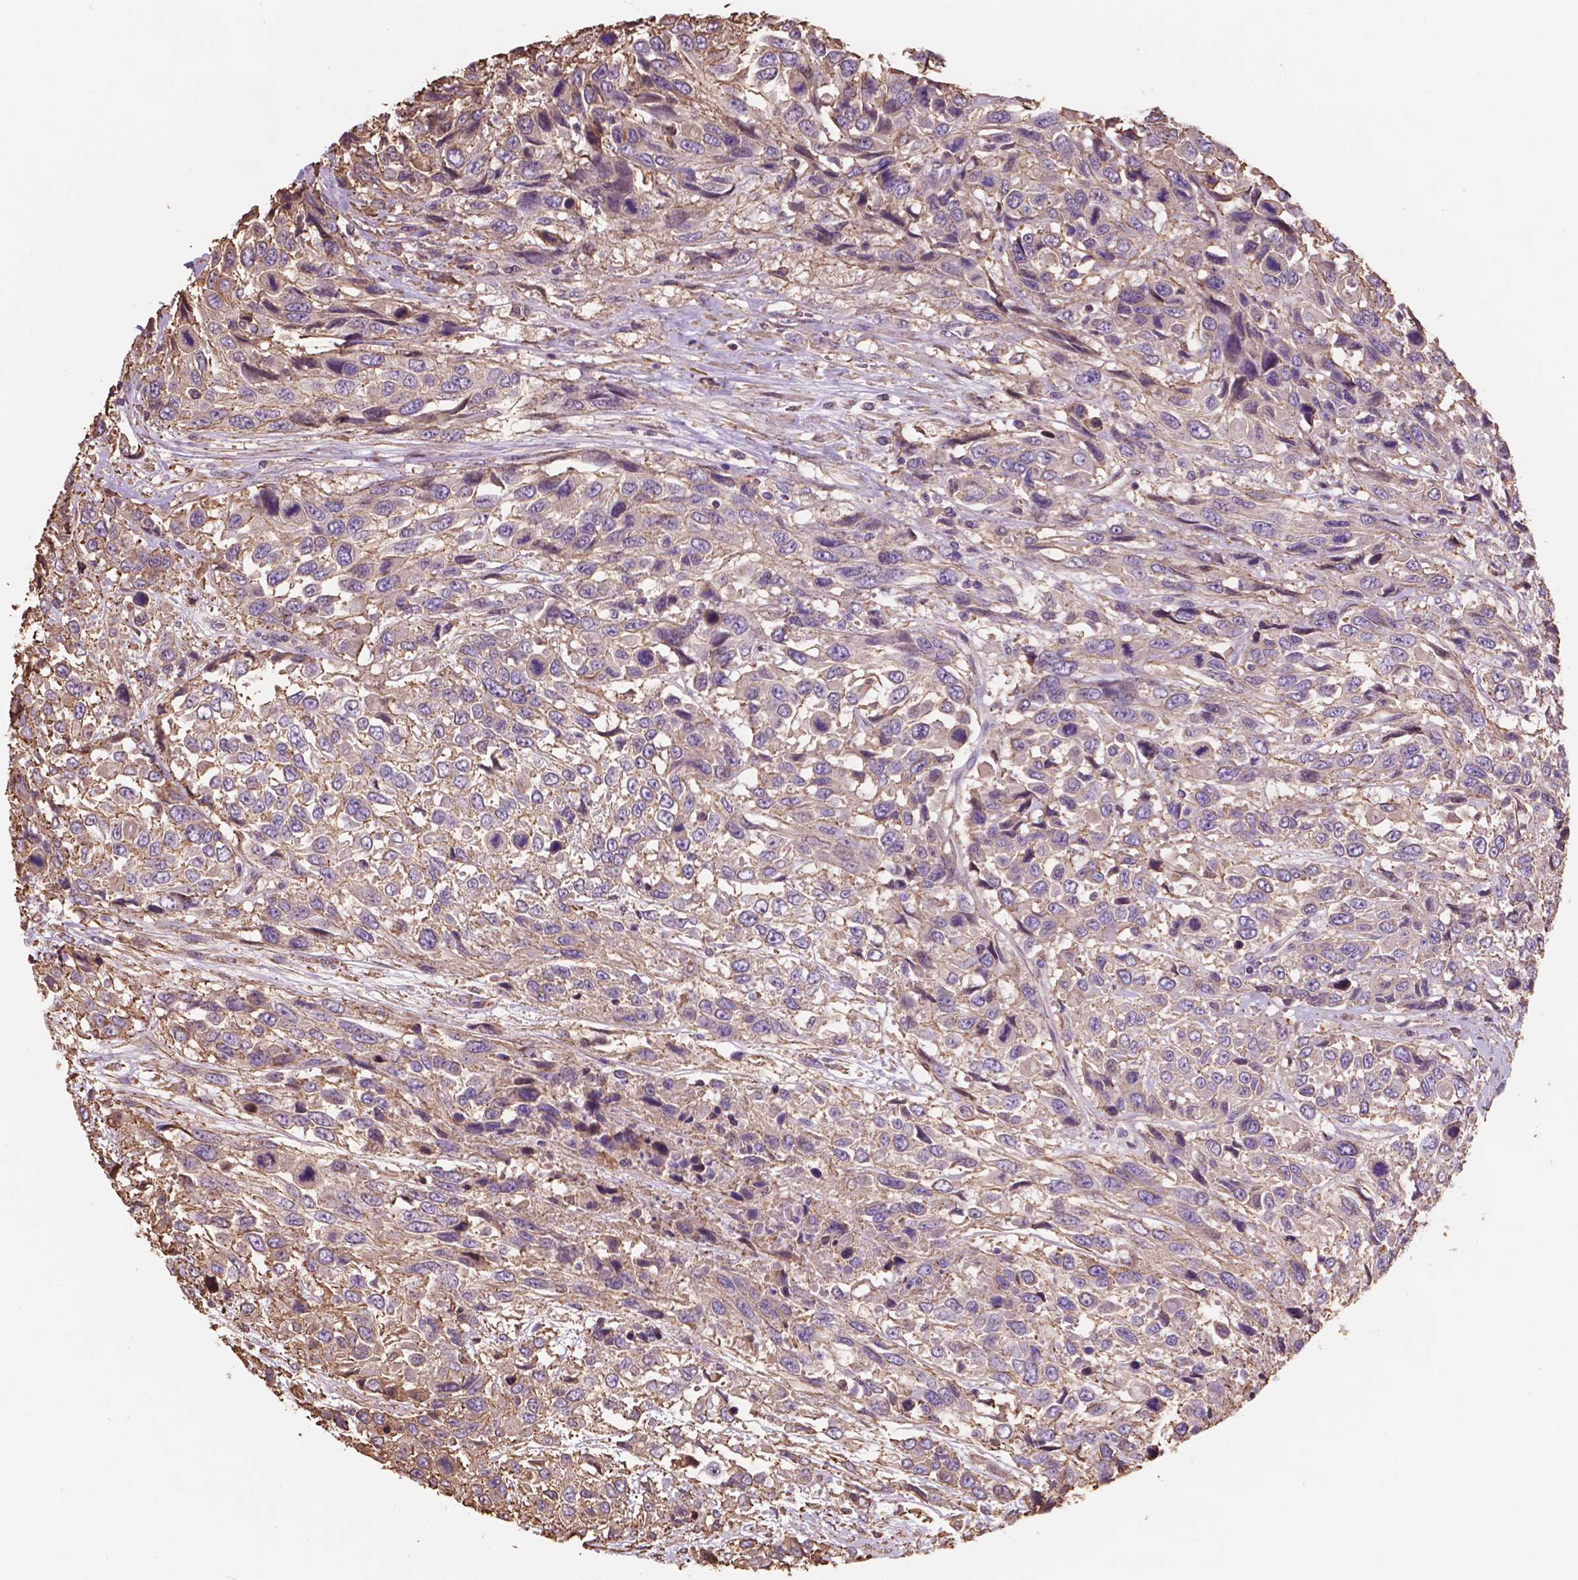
{"staining": {"intensity": "negative", "quantity": "none", "location": "none"}, "tissue": "urothelial cancer", "cell_type": "Tumor cells", "image_type": "cancer", "snomed": [{"axis": "morphology", "description": "Urothelial carcinoma, High grade"}, {"axis": "topography", "description": "Urinary bladder"}], "caption": "The photomicrograph reveals no significant positivity in tumor cells of high-grade urothelial carcinoma. (Stains: DAB immunohistochemistry (IHC) with hematoxylin counter stain, Microscopy: brightfield microscopy at high magnification).", "gene": "NIPA2", "patient": {"sex": "female", "age": 70}}